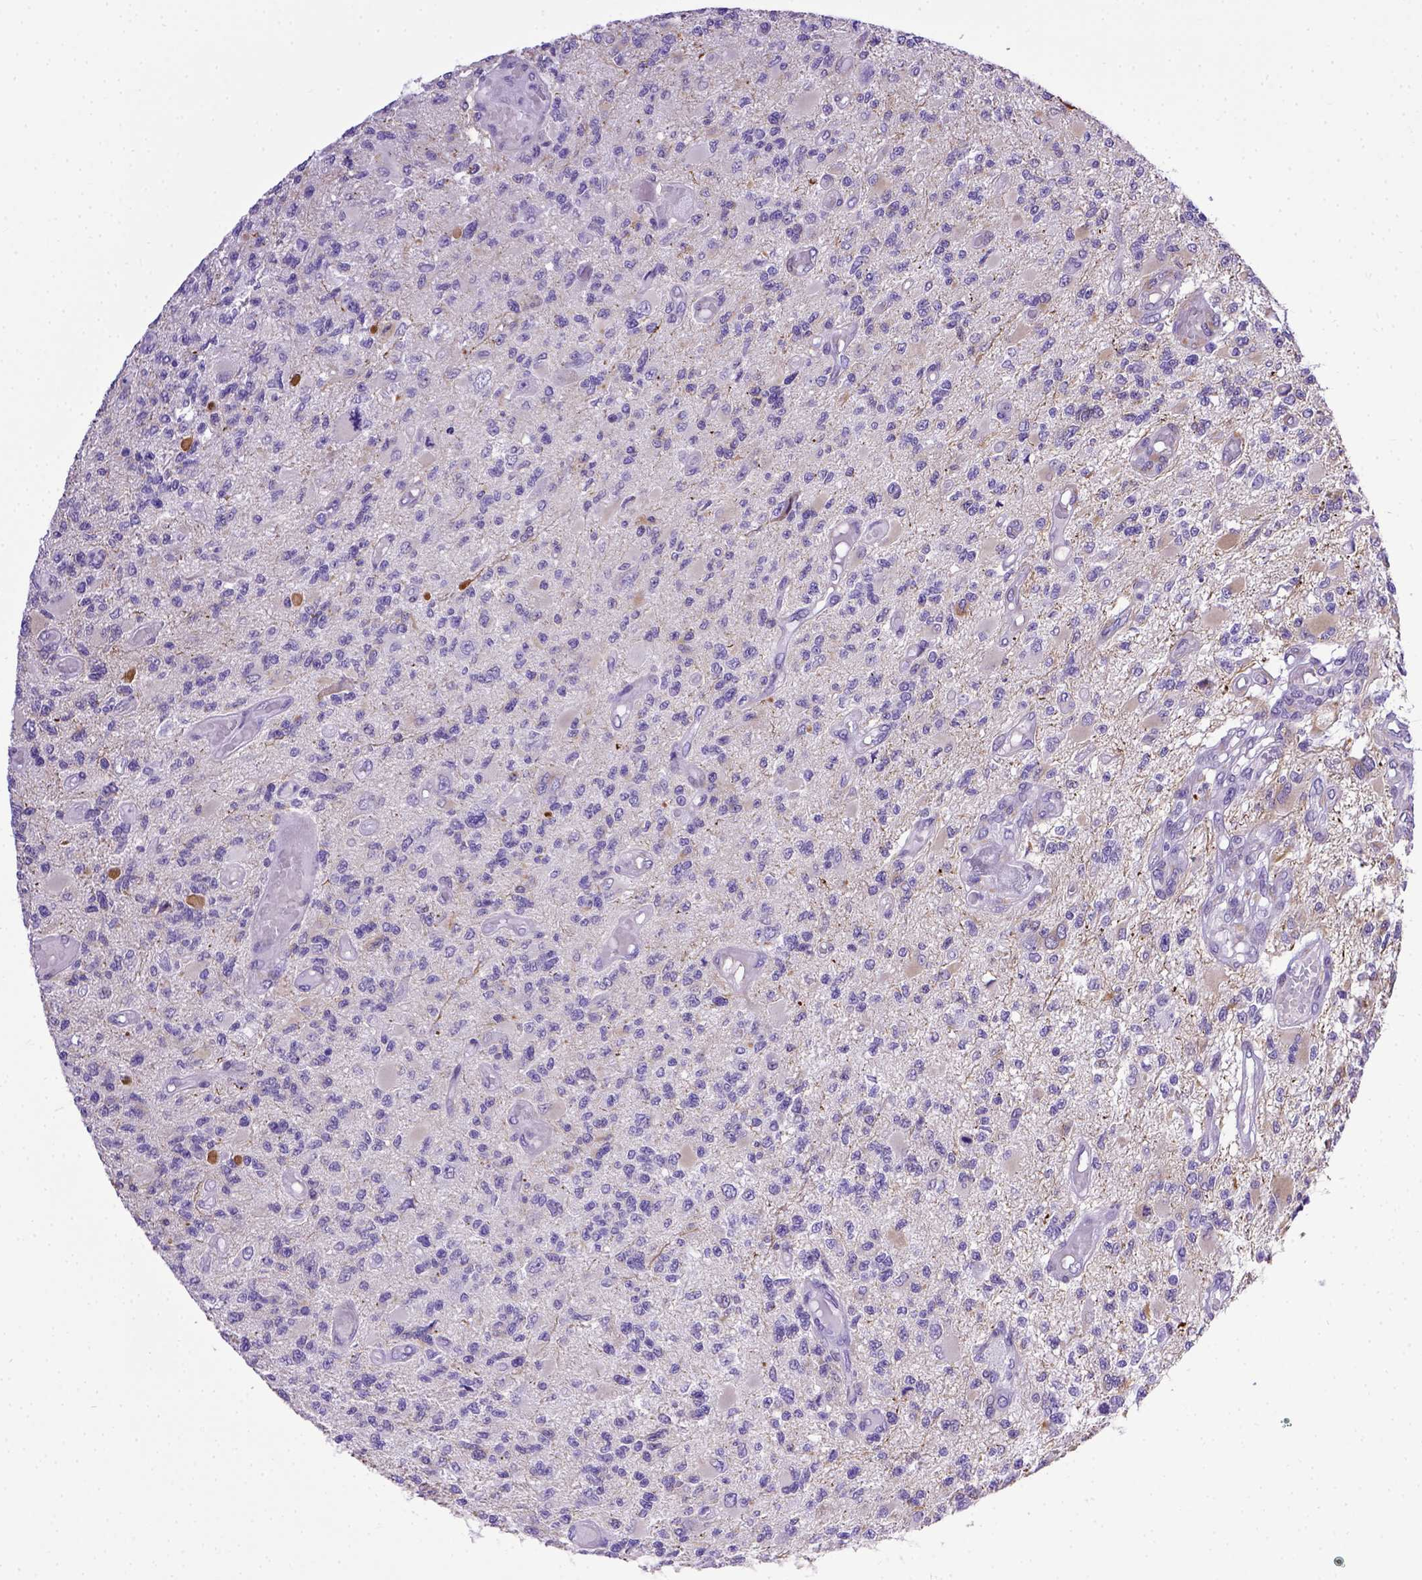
{"staining": {"intensity": "negative", "quantity": "none", "location": "none"}, "tissue": "glioma", "cell_type": "Tumor cells", "image_type": "cancer", "snomed": [{"axis": "morphology", "description": "Glioma, malignant, High grade"}, {"axis": "topography", "description": "Brain"}], "caption": "IHC image of malignant glioma (high-grade) stained for a protein (brown), which exhibits no staining in tumor cells. (DAB (3,3'-diaminobenzidine) IHC visualized using brightfield microscopy, high magnification).", "gene": "ADAM12", "patient": {"sex": "female", "age": 63}}